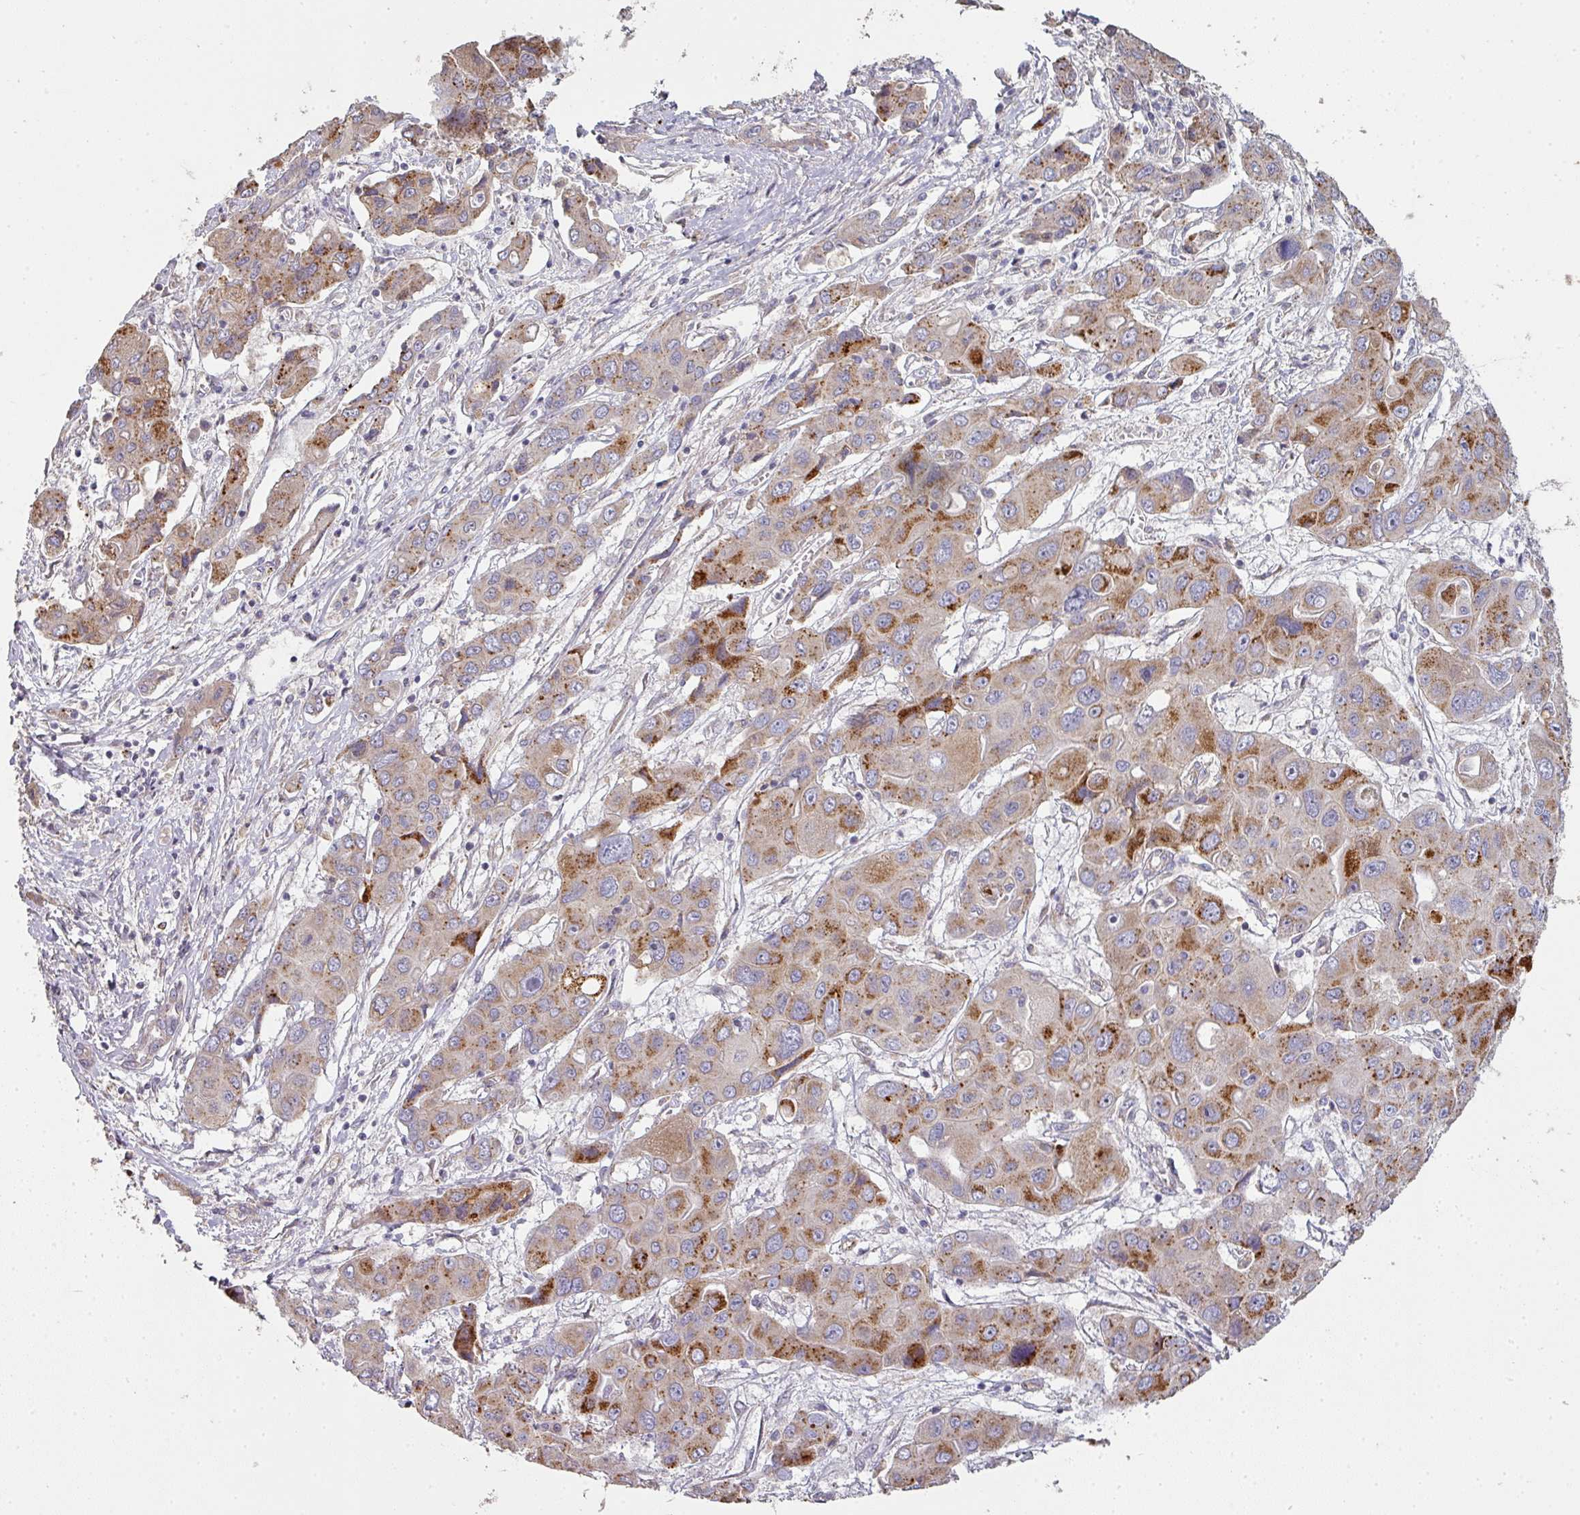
{"staining": {"intensity": "strong", "quantity": "<25%", "location": "cytoplasmic/membranous"}, "tissue": "liver cancer", "cell_type": "Tumor cells", "image_type": "cancer", "snomed": [{"axis": "morphology", "description": "Cholangiocarcinoma"}, {"axis": "topography", "description": "Liver"}], "caption": "The micrograph displays immunohistochemical staining of liver cholangiocarcinoma. There is strong cytoplasmic/membranous positivity is appreciated in approximately <25% of tumor cells.", "gene": "PCDH1", "patient": {"sex": "male", "age": 67}}